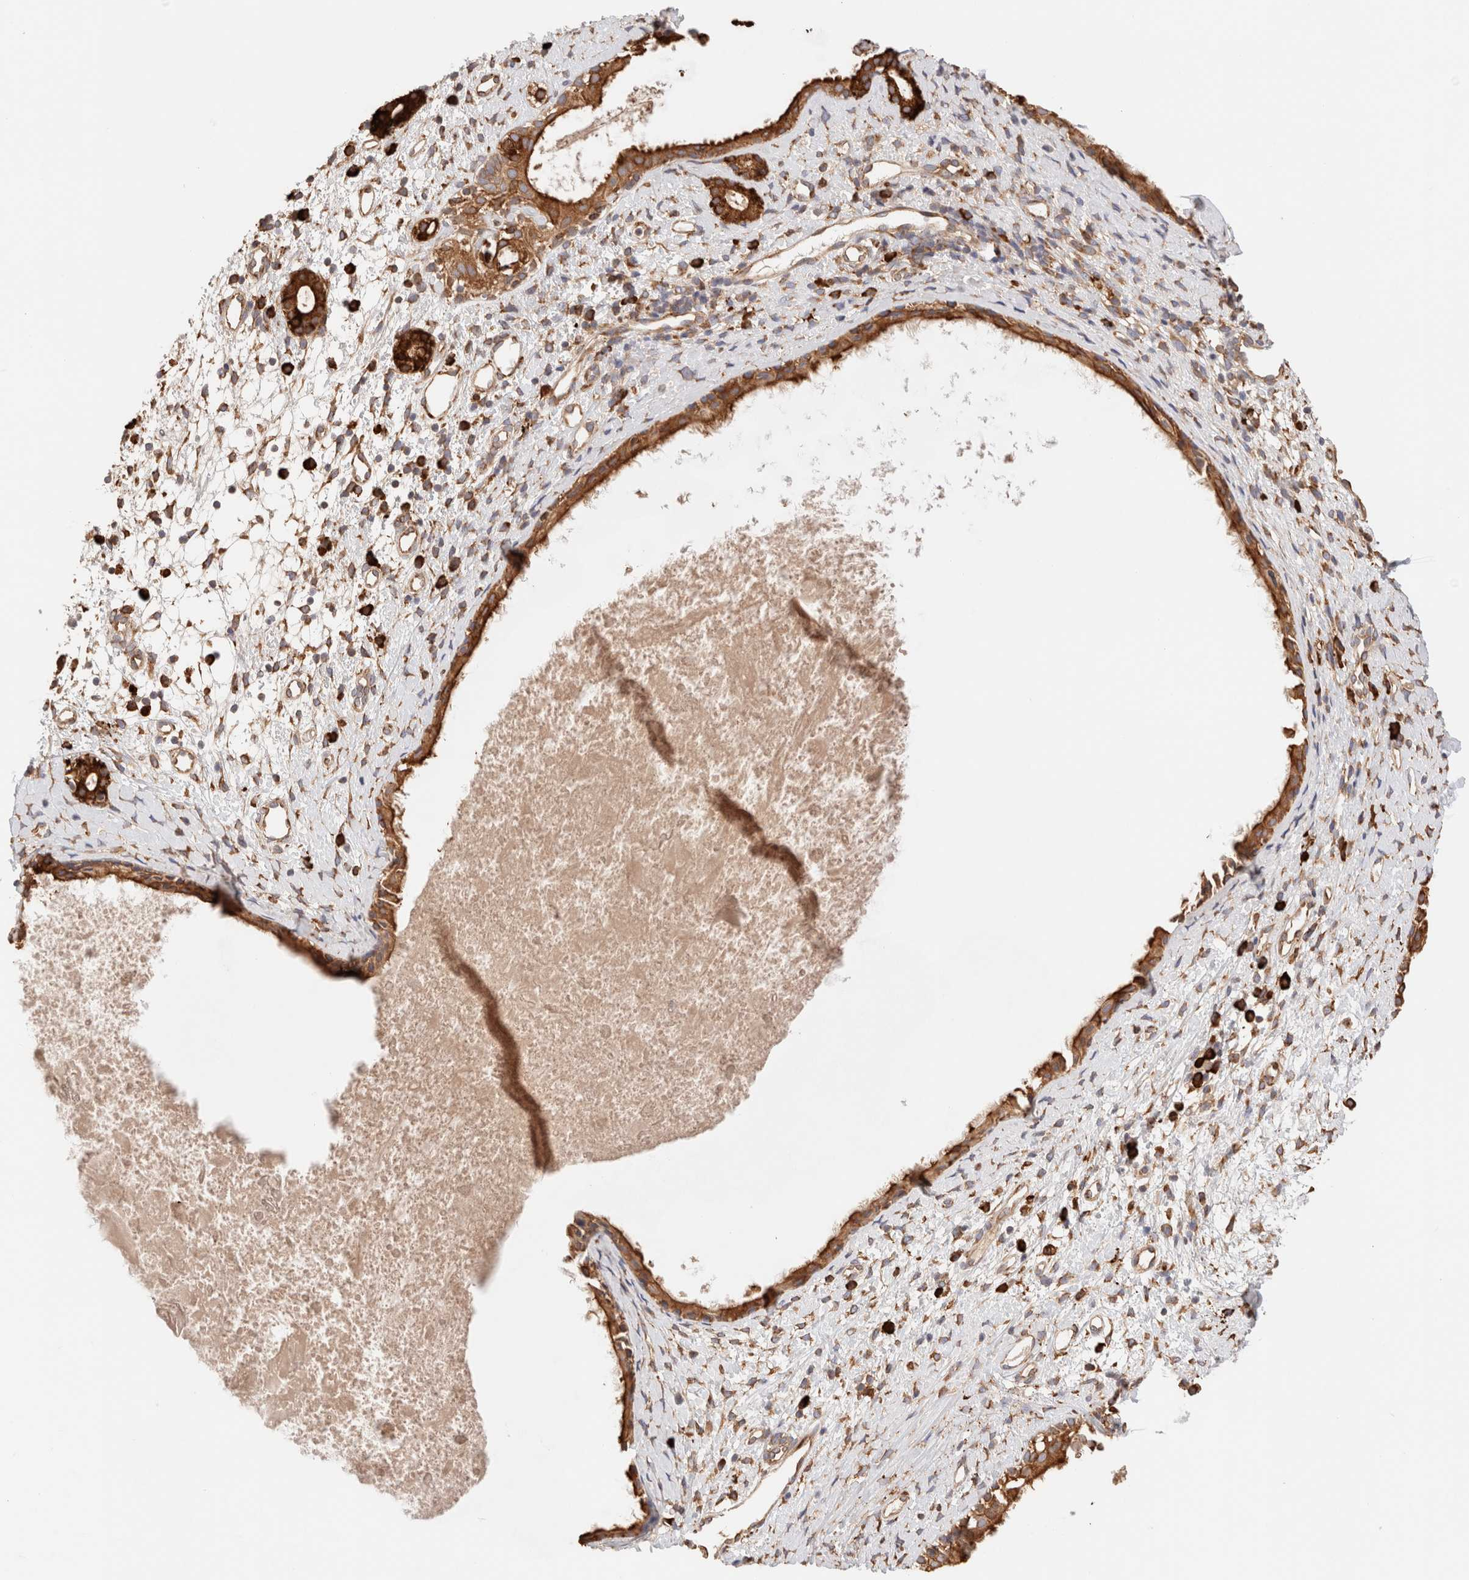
{"staining": {"intensity": "strong", "quantity": ">75%", "location": "cytoplasmic/membranous"}, "tissue": "nasopharynx", "cell_type": "Respiratory epithelial cells", "image_type": "normal", "snomed": [{"axis": "morphology", "description": "Normal tissue, NOS"}, {"axis": "topography", "description": "Nasopharynx"}], "caption": "A brown stain shows strong cytoplasmic/membranous staining of a protein in respiratory epithelial cells of normal human nasopharynx. The staining was performed using DAB (3,3'-diaminobenzidine), with brown indicating positive protein expression. Nuclei are stained blue with hematoxylin.", "gene": "FER", "patient": {"sex": "male", "age": 22}}